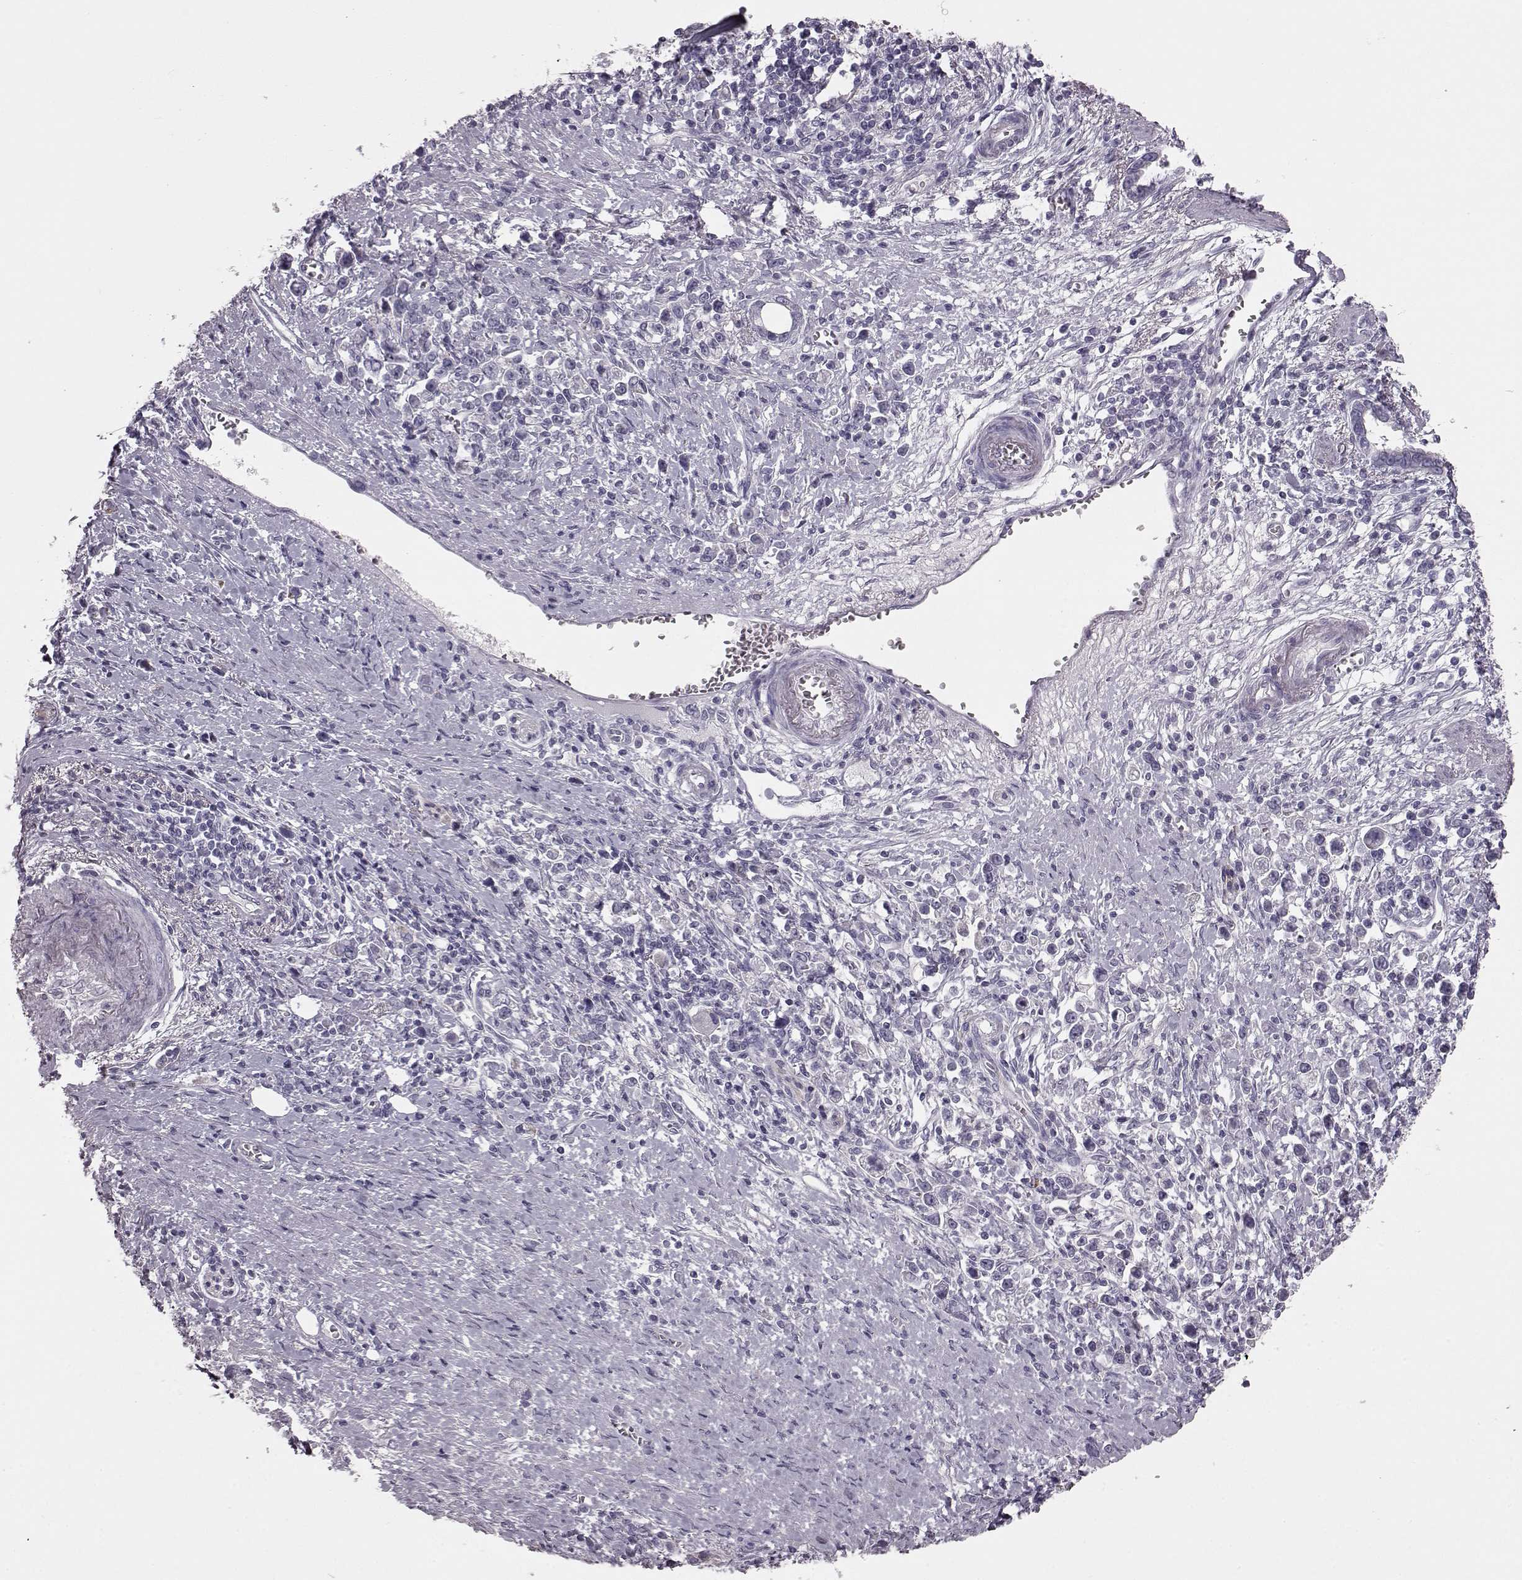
{"staining": {"intensity": "negative", "quantity": "none", "location": "none"}, "tissue": "stomach cancer", "cell_type": "Tumor cells", "image_type": "cancer", "snomed": [{"axis": "morphology", "description": "Adenocarcinoma, NOS"}, {"axis": "topography", "description": "Stomach"}], "caption": "IHC of human stomach adenocarcinoma exhibits no positivity in tumor cells. (Brightfield microscopy of DAB (3,3'-diaminobenzidine) immunohistochemistry at high magnification).", "gene": "SNTG1", "patient": {"sex": "male", "age": 63}}